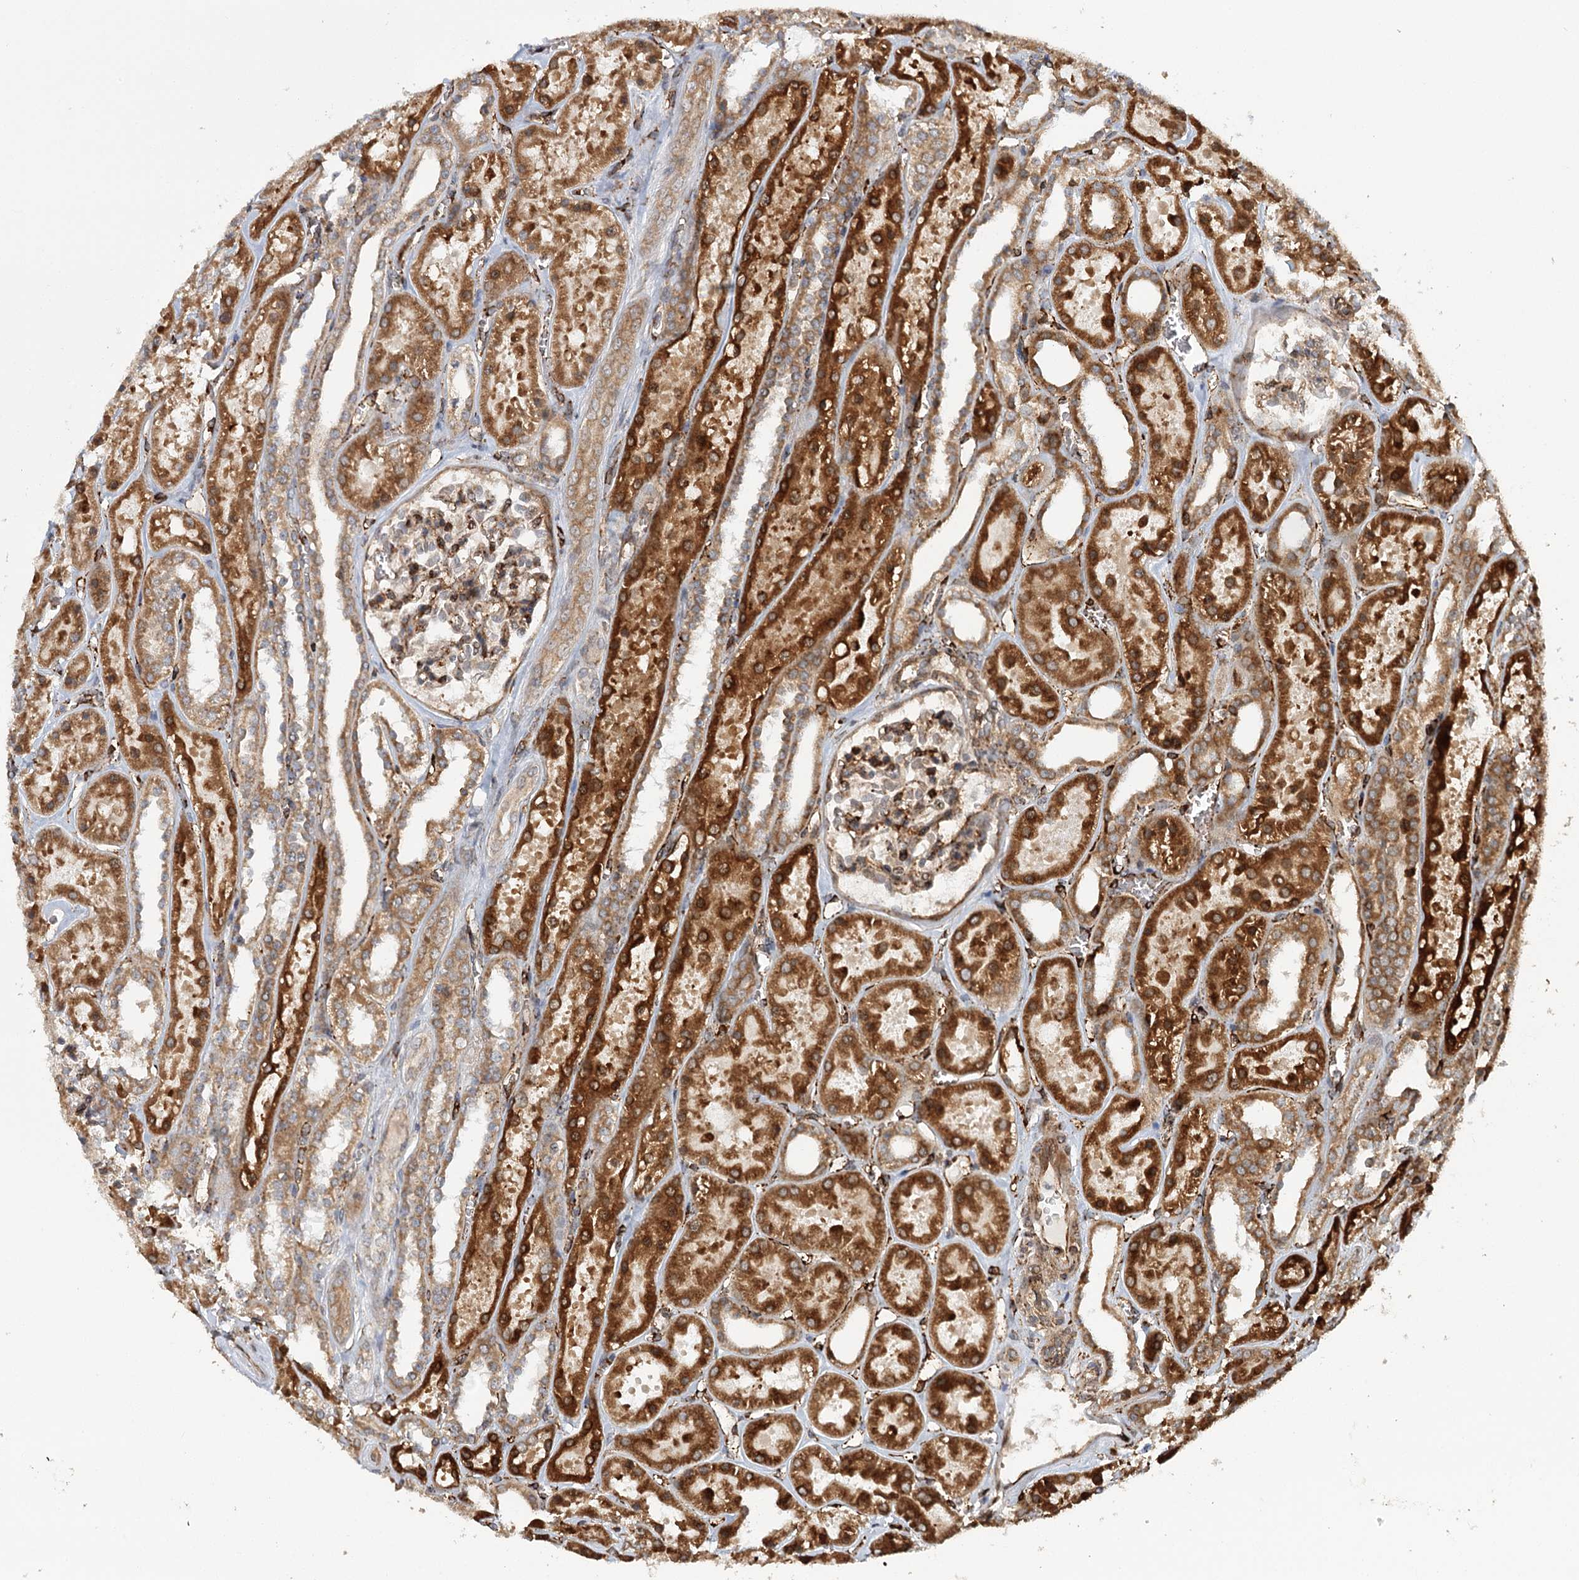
{"staining": {"intensity": "moderate", "quantity": ">75%", "location": "cytoplasmic/membranous"}, "tissue": "kidney", "cell_type": "Cells in glomeruli", "image_type": "normal", "snomed": [{"axis": "morphology", "description": "Normal tissue, NOS"}, {"axis": "topography", "description": "Kidney"}], "caption": "Kidney stained with DAB immunohistochemistry exhibits medium levels of moderate cytoplasmic/membranous expression in about >75% of cells in glomeruli.", "gene": "MKNK1", "patient": {"sex": "female", "age": 41}}